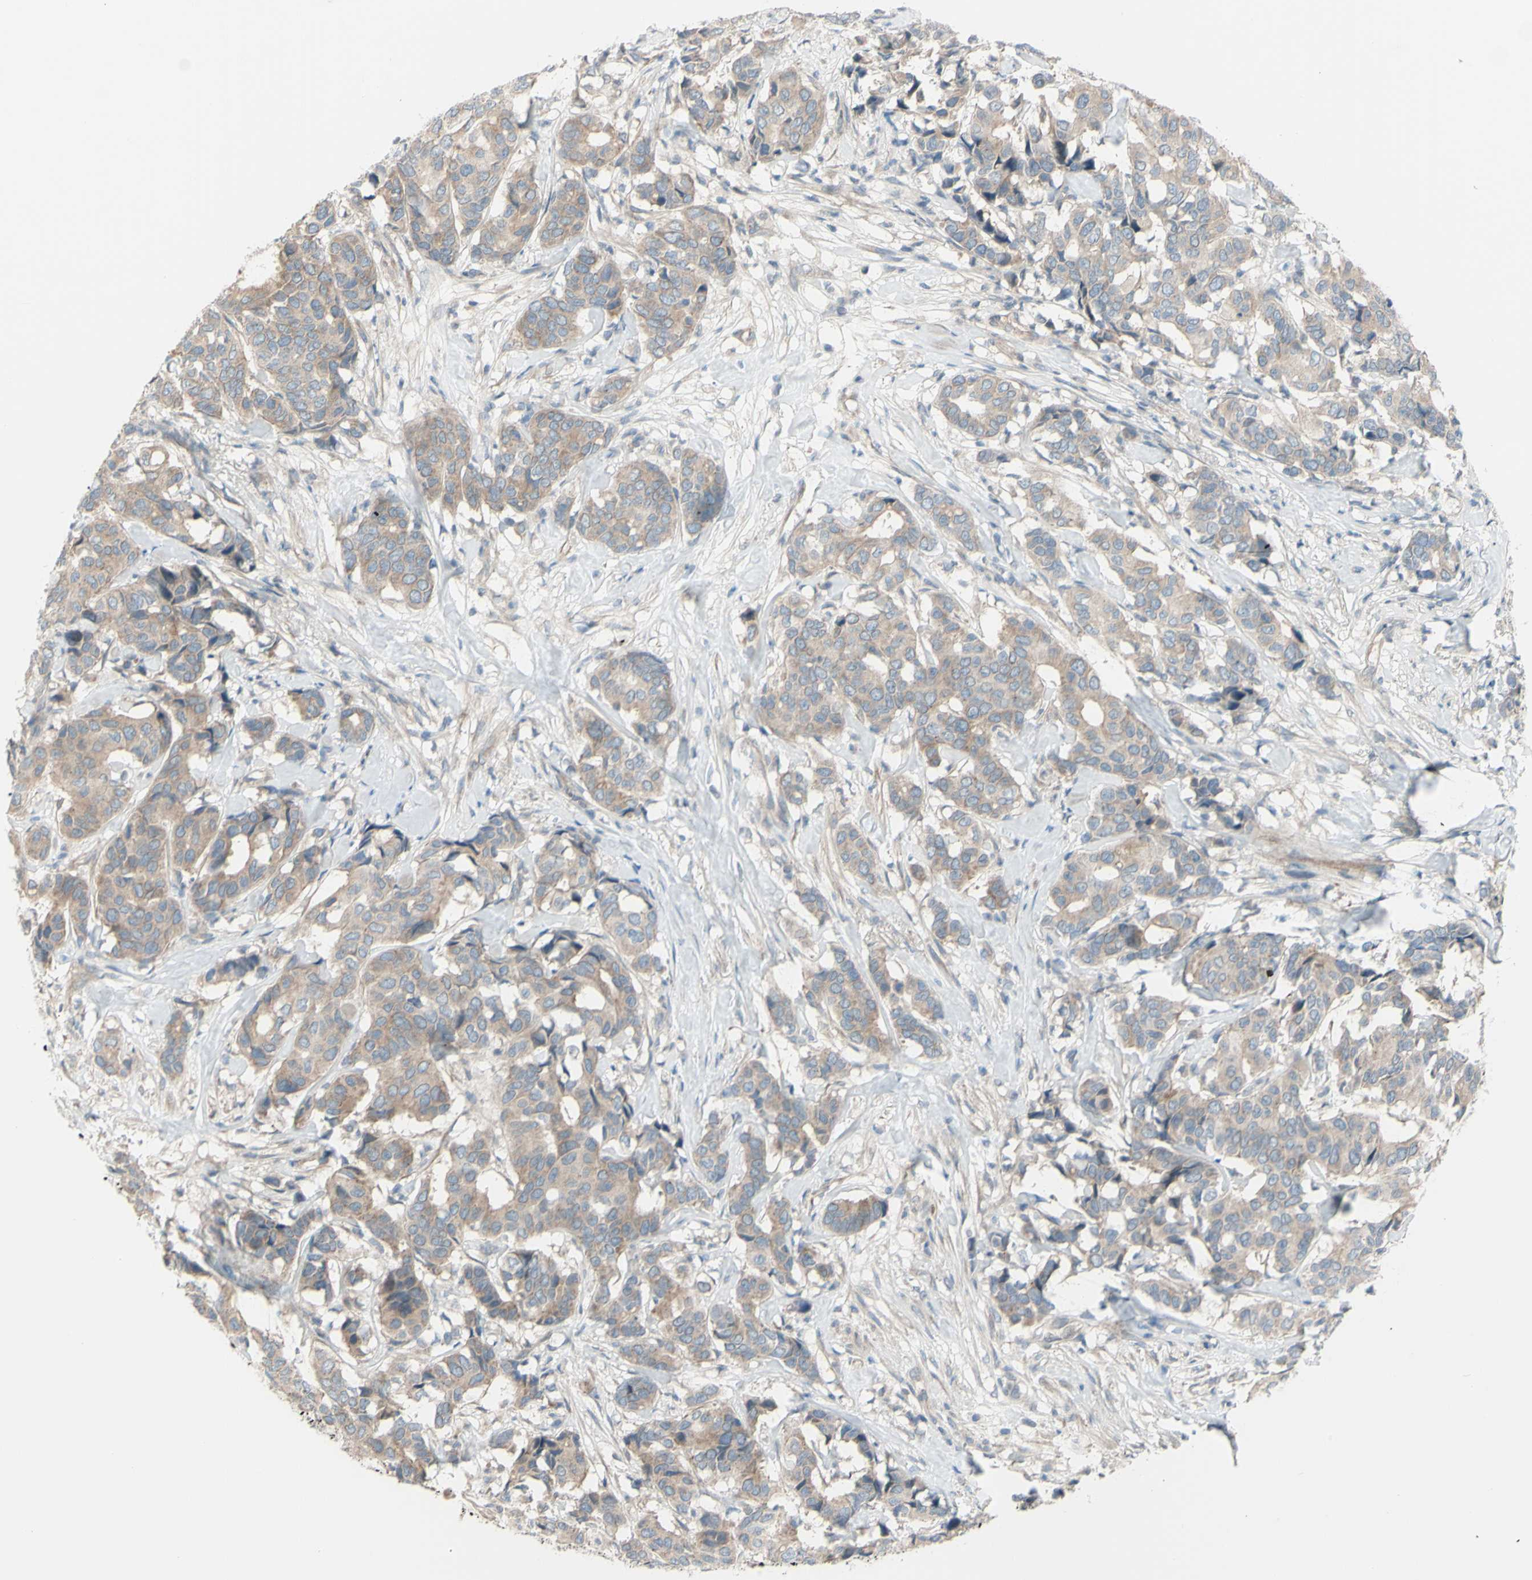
{"staining": {"intensity": "weak", "quantity": ">75%", "location": "cytoplasmic/membranous"}, "tissue": "breast cancer", "cell_type": "Tumor cells", "image_type": "cancer", "snomed": [{"axis": "morphology", "description": "Duct carcinoma"}, {"axis": "topography", "description": "Breast"}], "caption": "A histopathology image of infiltrating ductal carcinoma (breast) stained for a protein shows weak cytoplasmic/membranous brown staining in tumor cells.", "gene": "LRRK1", "patient": {"sex": "female", "age": 87}}